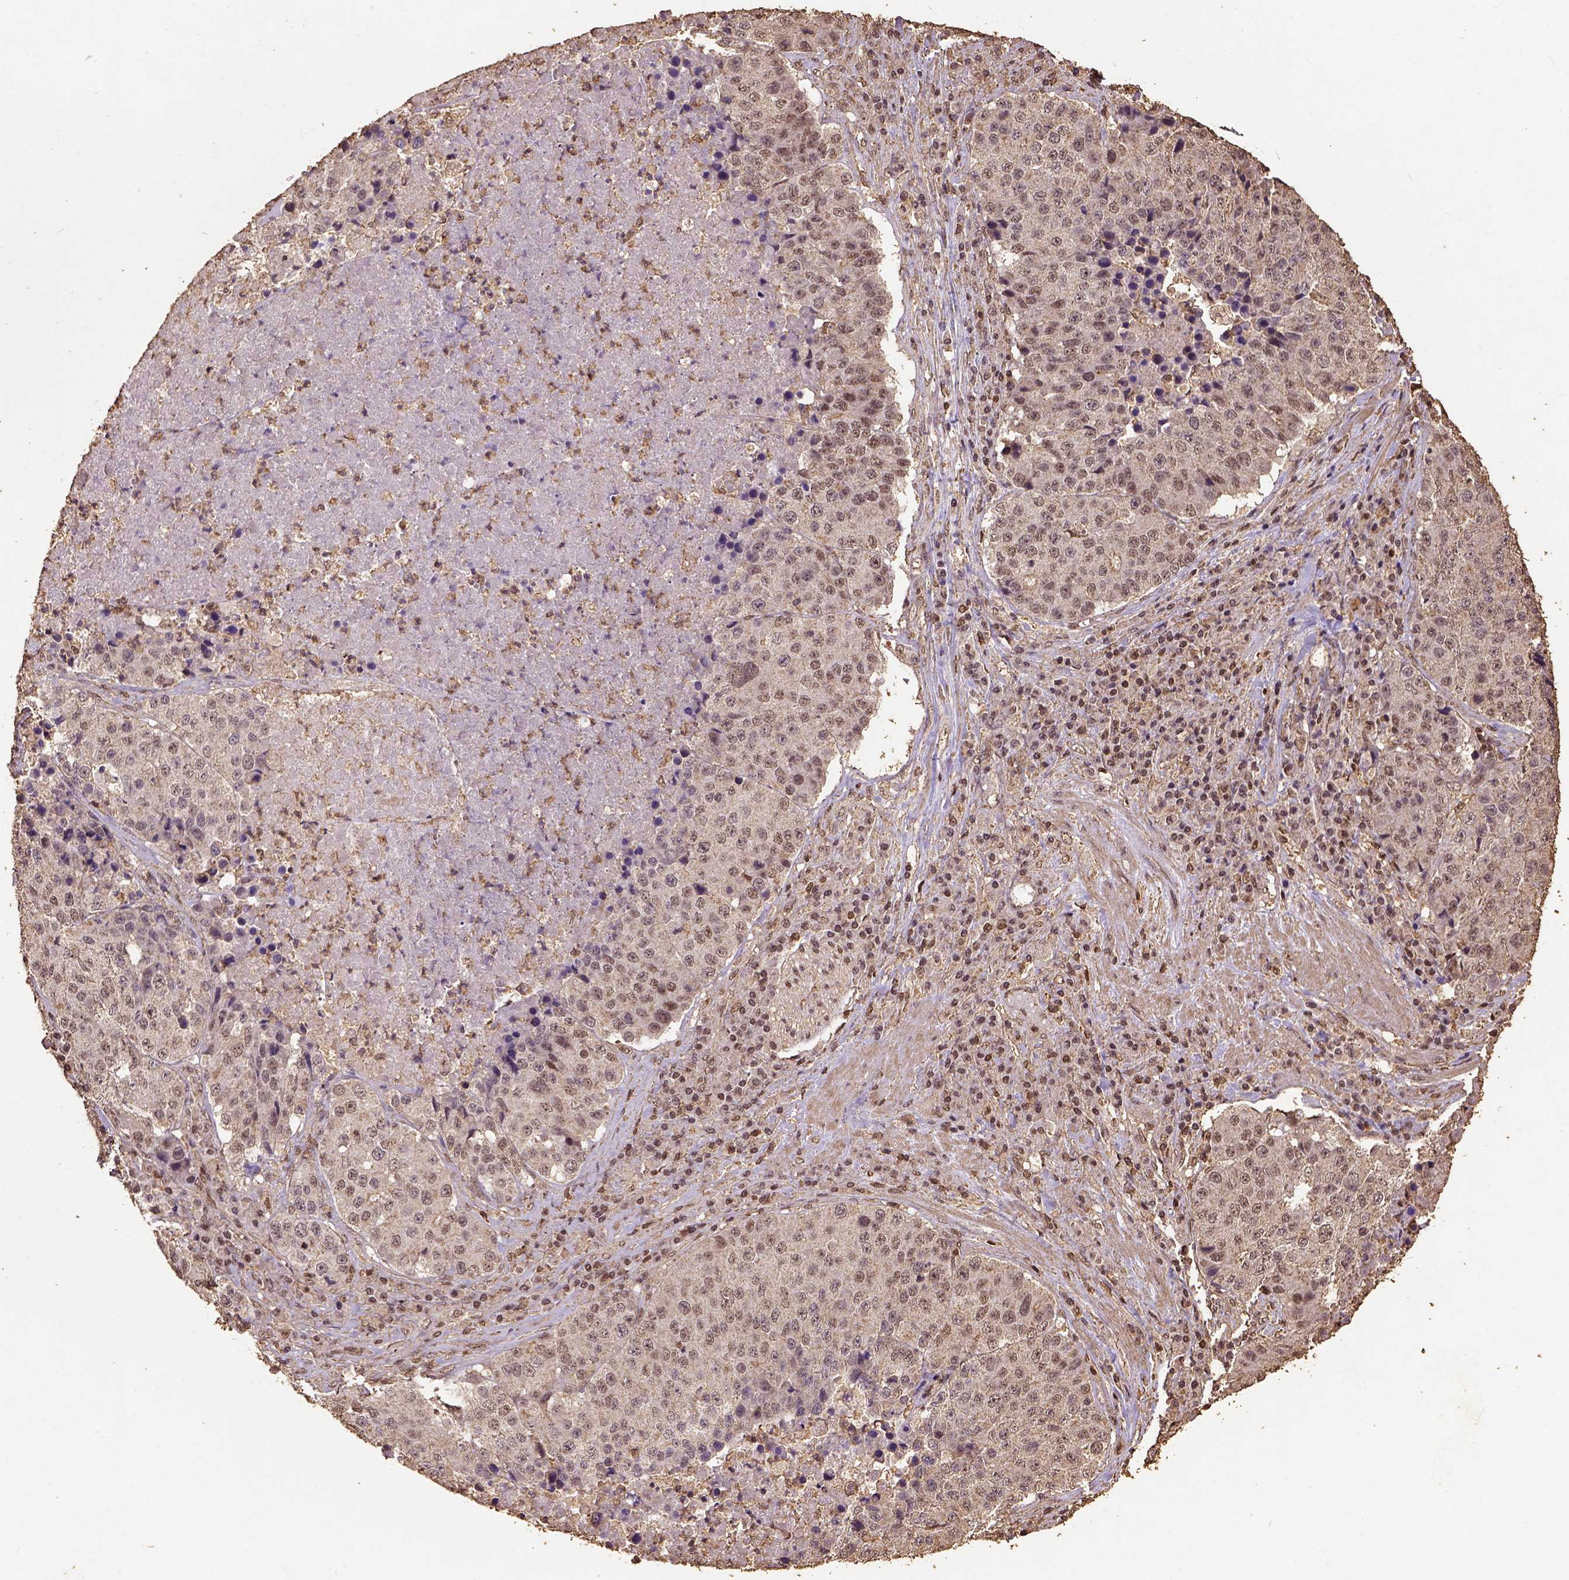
{"staining": {"intensity": "weak", "quantity": ">75%", "location": "nuclear"}, "tissue": "stomach cancer", "cell_type": "Tumor cells", "image_type": "cancer", "snomed": [{"axis": "morphology", "description": "Adenocarcinoma, NOS"}, {"axis": "topography", "description": "Stomach"}], "caption": "Immunohistochemistry (IHC) histopathology image of human adenocarcinoma (stomach) stained for a protein (brown), which reveals low levels of weak nuclear positivity in about >75% of tumor cells.", "gene": "NACC1", "patient": {"sex": "male", "age": 71}}